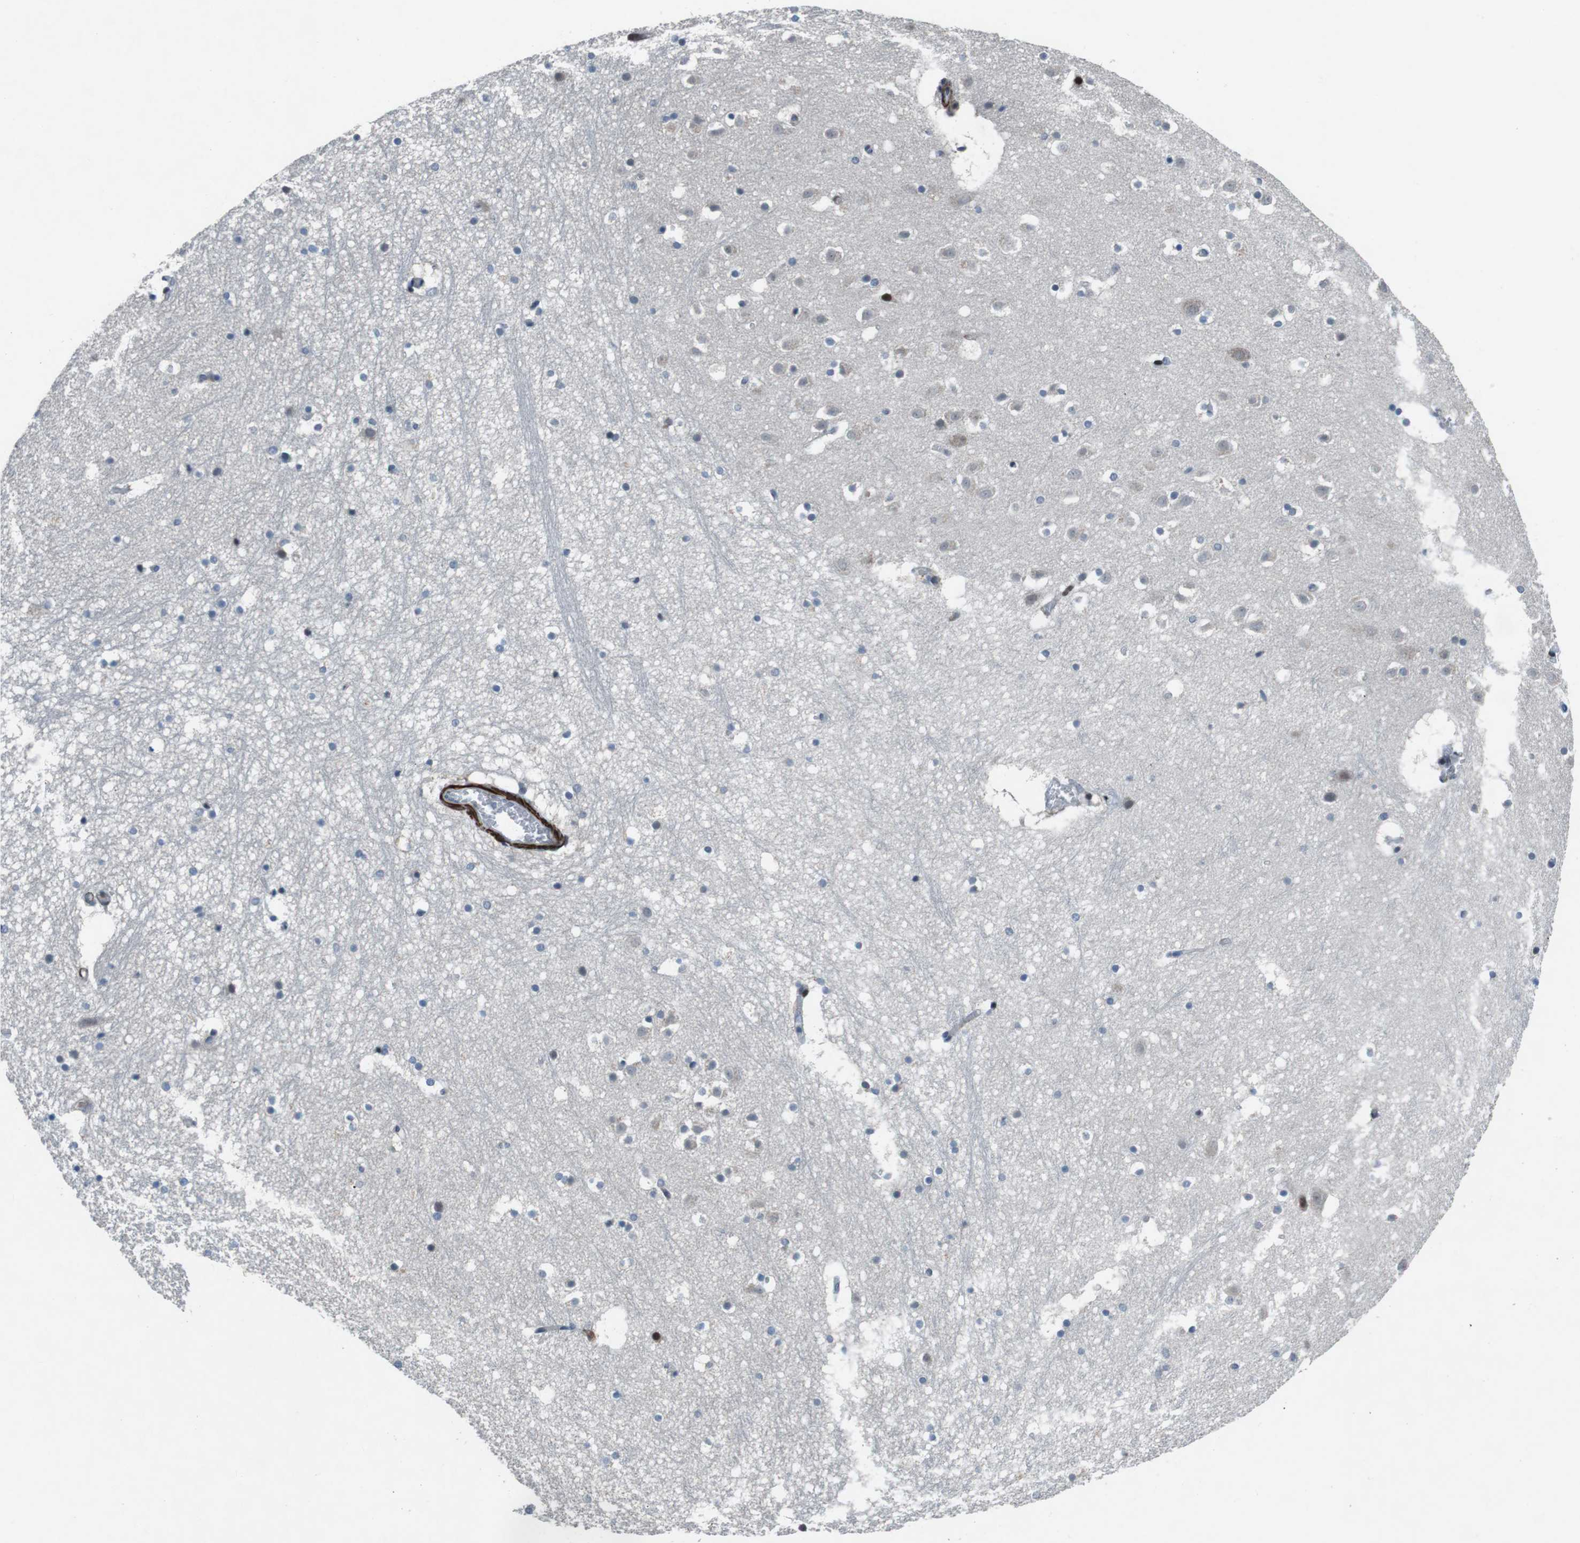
{"staining": {"intensity": "weak", "quantity": "<25%", "location": "cytoplasmic/membranous"}, "tissue": "hippocampus", "cell_type": "Glial cells", "image_type": "normal", "snomed": [{"axis": "morphology", "description": "Normal tissue, NOS"}, {"axis": "topography", "description": "Hippocampus"}], "caption": "Immunohistochemical staining of unremarkable human hippocampus displays no significant expression in glial cells. The staining is performed using DAB brown chromogen with nuclei counter-stained in using hematoxylin.", "gene": "PBRM1", "patient": {"sex": "male", "age": 45}}